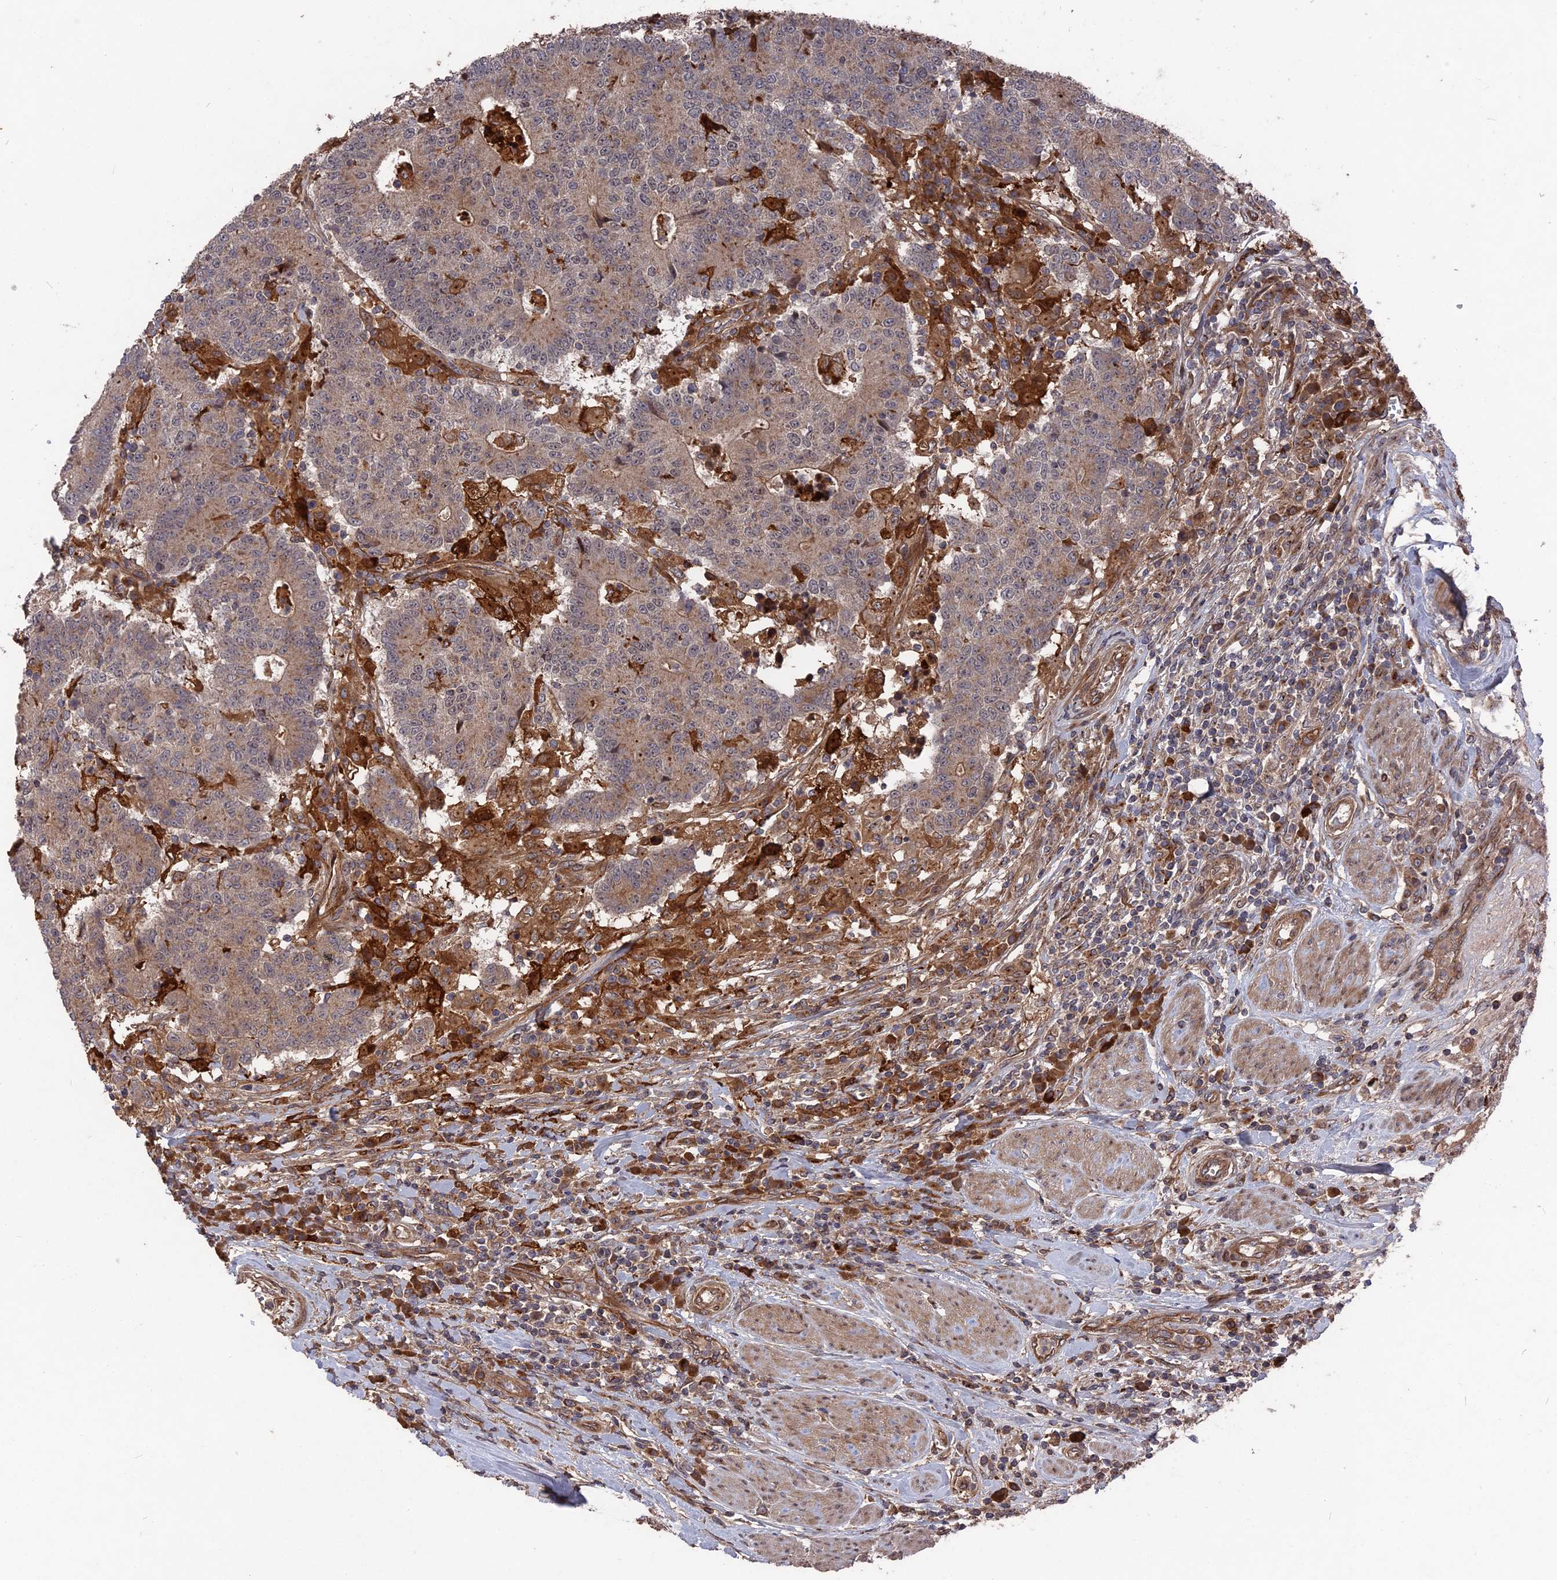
{"staining": {"intensity": "weak", "quantity": "25%-75%", "location": "cytoplasmic/membranous"}, "tissue": "colorectal cancer", "cell_type": "Tumor cells", "image_type": "cancer", "snomed": [{"axis": "morphology", "description": "Adenocarcinoma, NOS"}, {"axis": "topography", "description": "Colon"}], "caption": "A brown stain highlights weak cytoplasmic/membranous expression of a protein in human adenocarcinoma (colorectal) tumor cells.", "gene": "DEF8", "patient": {"sex": "female", "age": 75}}